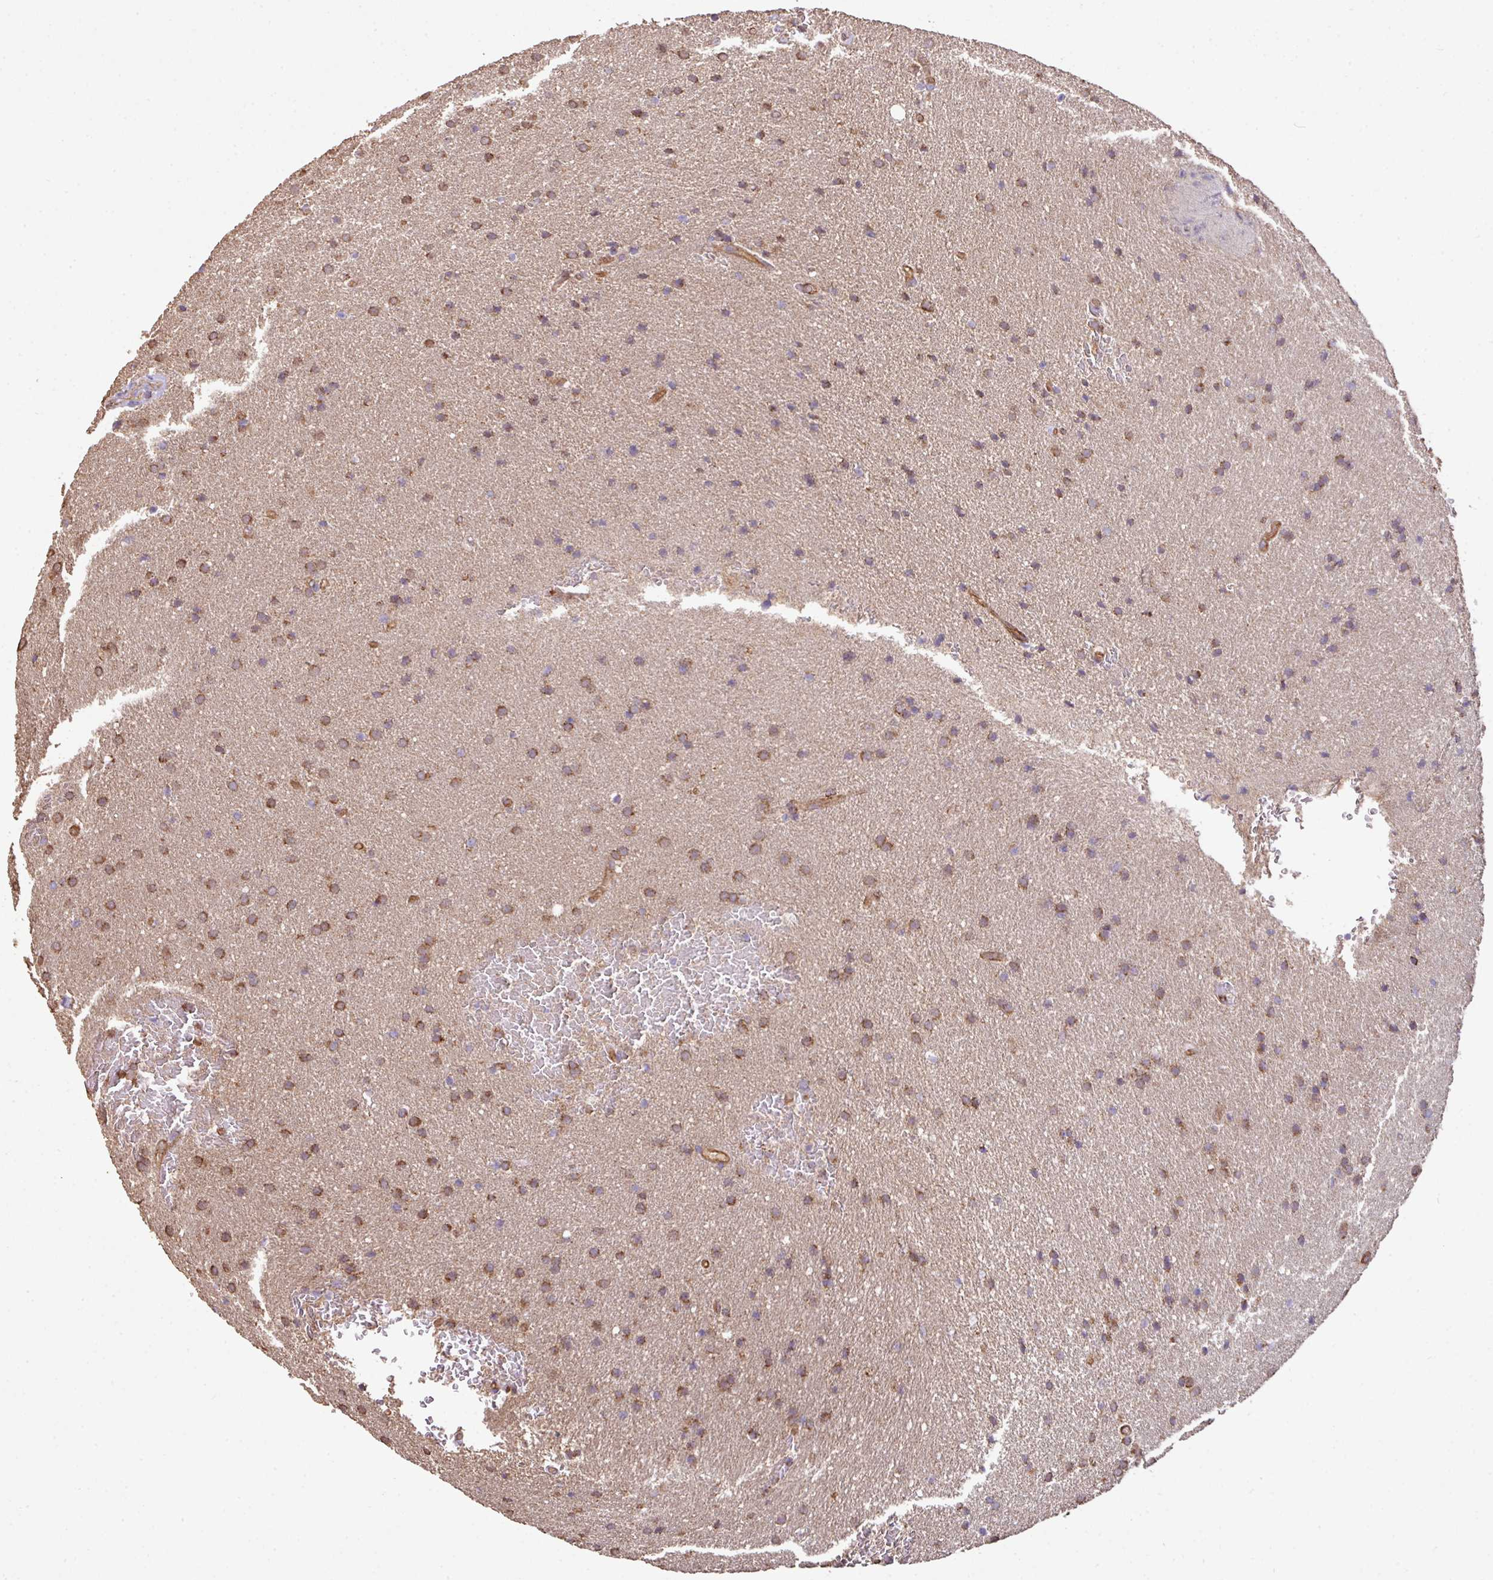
{"staining": {"intensity": "moderate", "quantity": ">75%", "location": "cytoplasmic/membranous"}, "tissue": "glioma", "cell_type": "Tumor cells", "image_type": "cancer", "snomed": [{"axis": "morphology", "description": "Glioma, malignant, Low grade"}, {"axis": "topography", "description": "Brain"}], "caption": "A micrograph of human glioma stained for a protein demonstrates moderate cytoplasmic/membranous brown staining in tumor cells.", "gene": "LRRC53", "patient": {"sex": "female", "age": 32}}